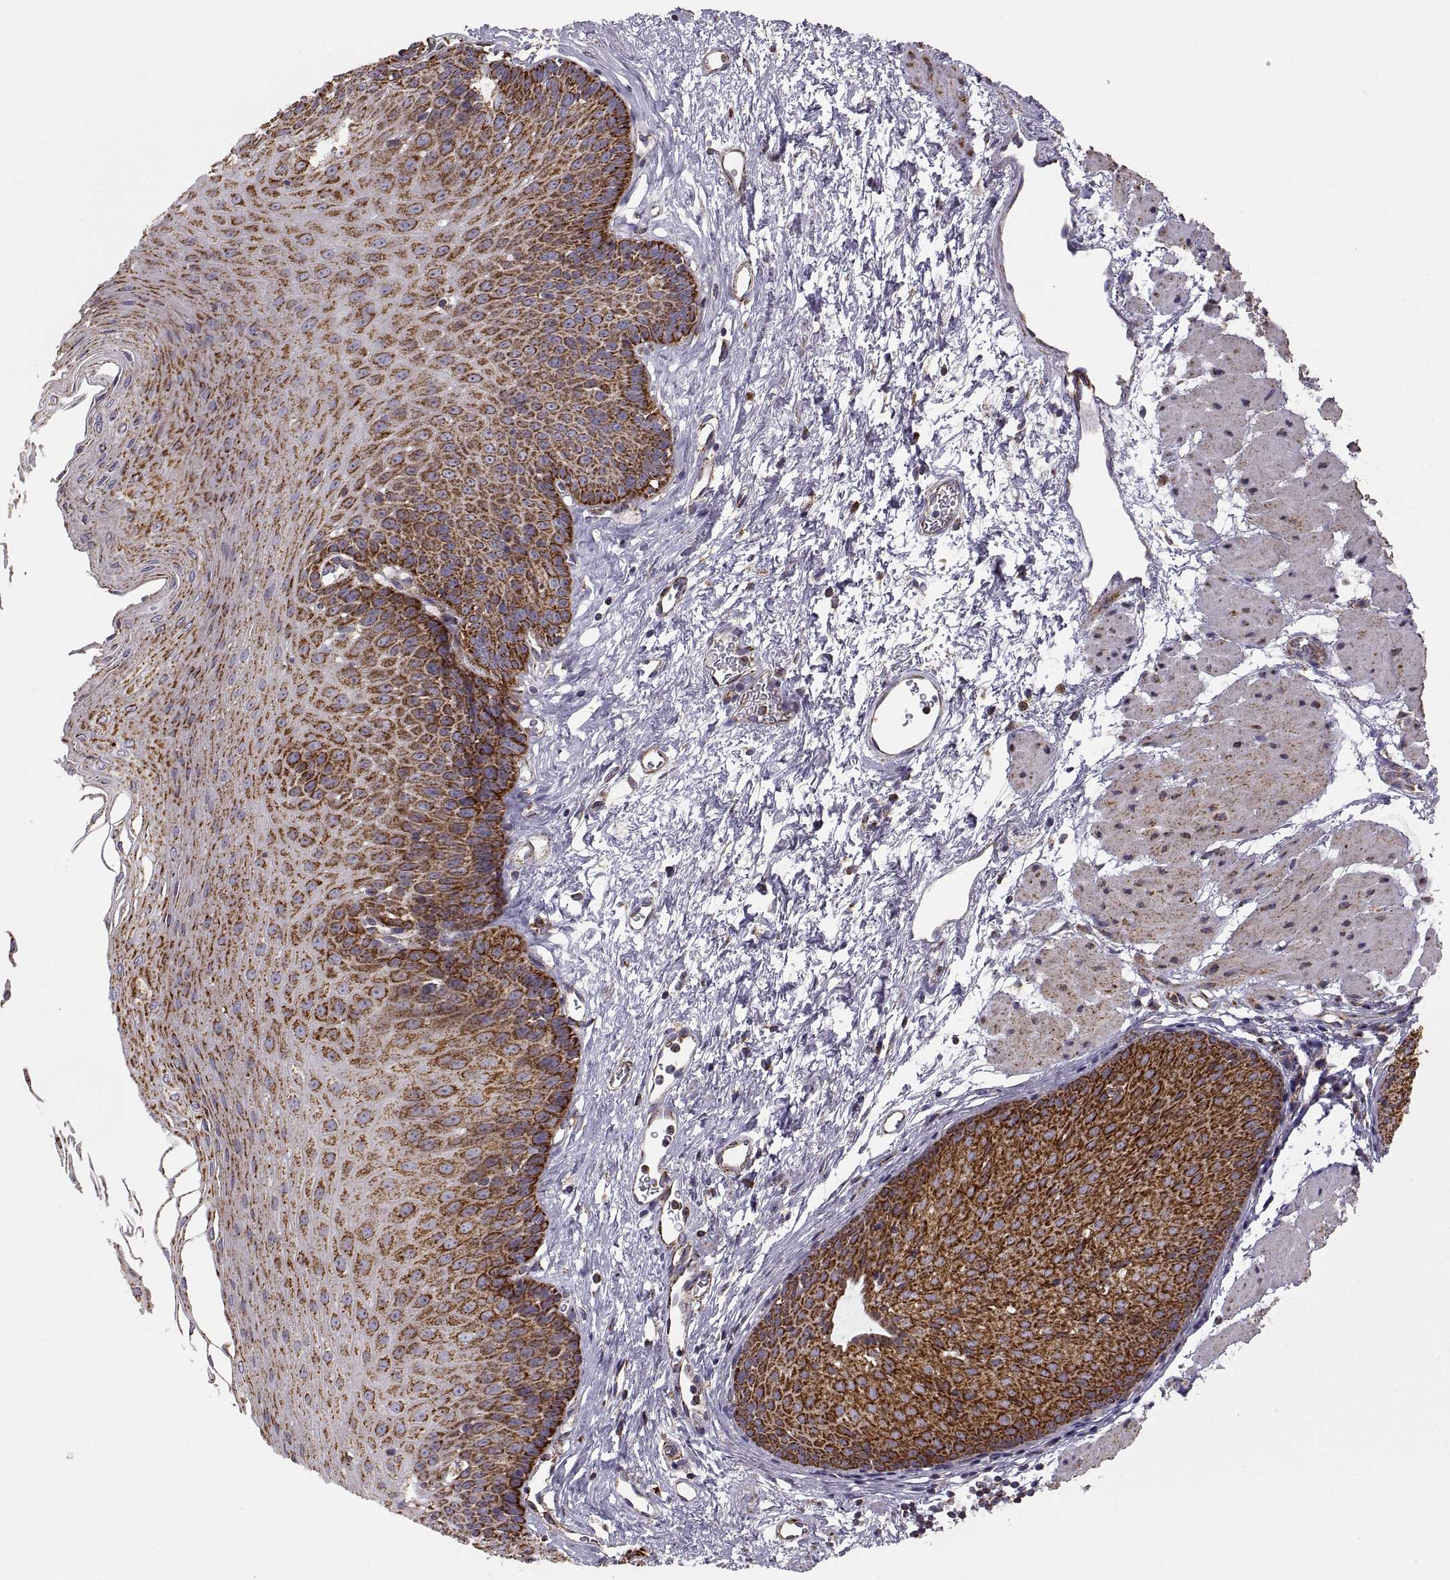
{"staining": {"intensity": "strong", "quantity": ">75%", "location": "cytoplasmic/membranous"}, "tissue": "esophagus", "cell_type": "Squamous epithelial cells", "image_type": "normal", "snomed": [{"axis": "morphology", "description": "Normal tissue, NOS"}, {"axis": "topography", "description": "Esophagus"}], "caption": "Immunohistochemical staining of benign esophagus displays high levels of strong cytoplasmic/membranous staining in about >75% of squamous epithelial cells. The staining is performed using DAB (3,3'-diaminobenzidine) brown chromogen to label protein expression. The nuclei are counter-stained blue using hematoxylin.", "gene": "ARSD", "patient": {"sex": "female", "age": 62}}